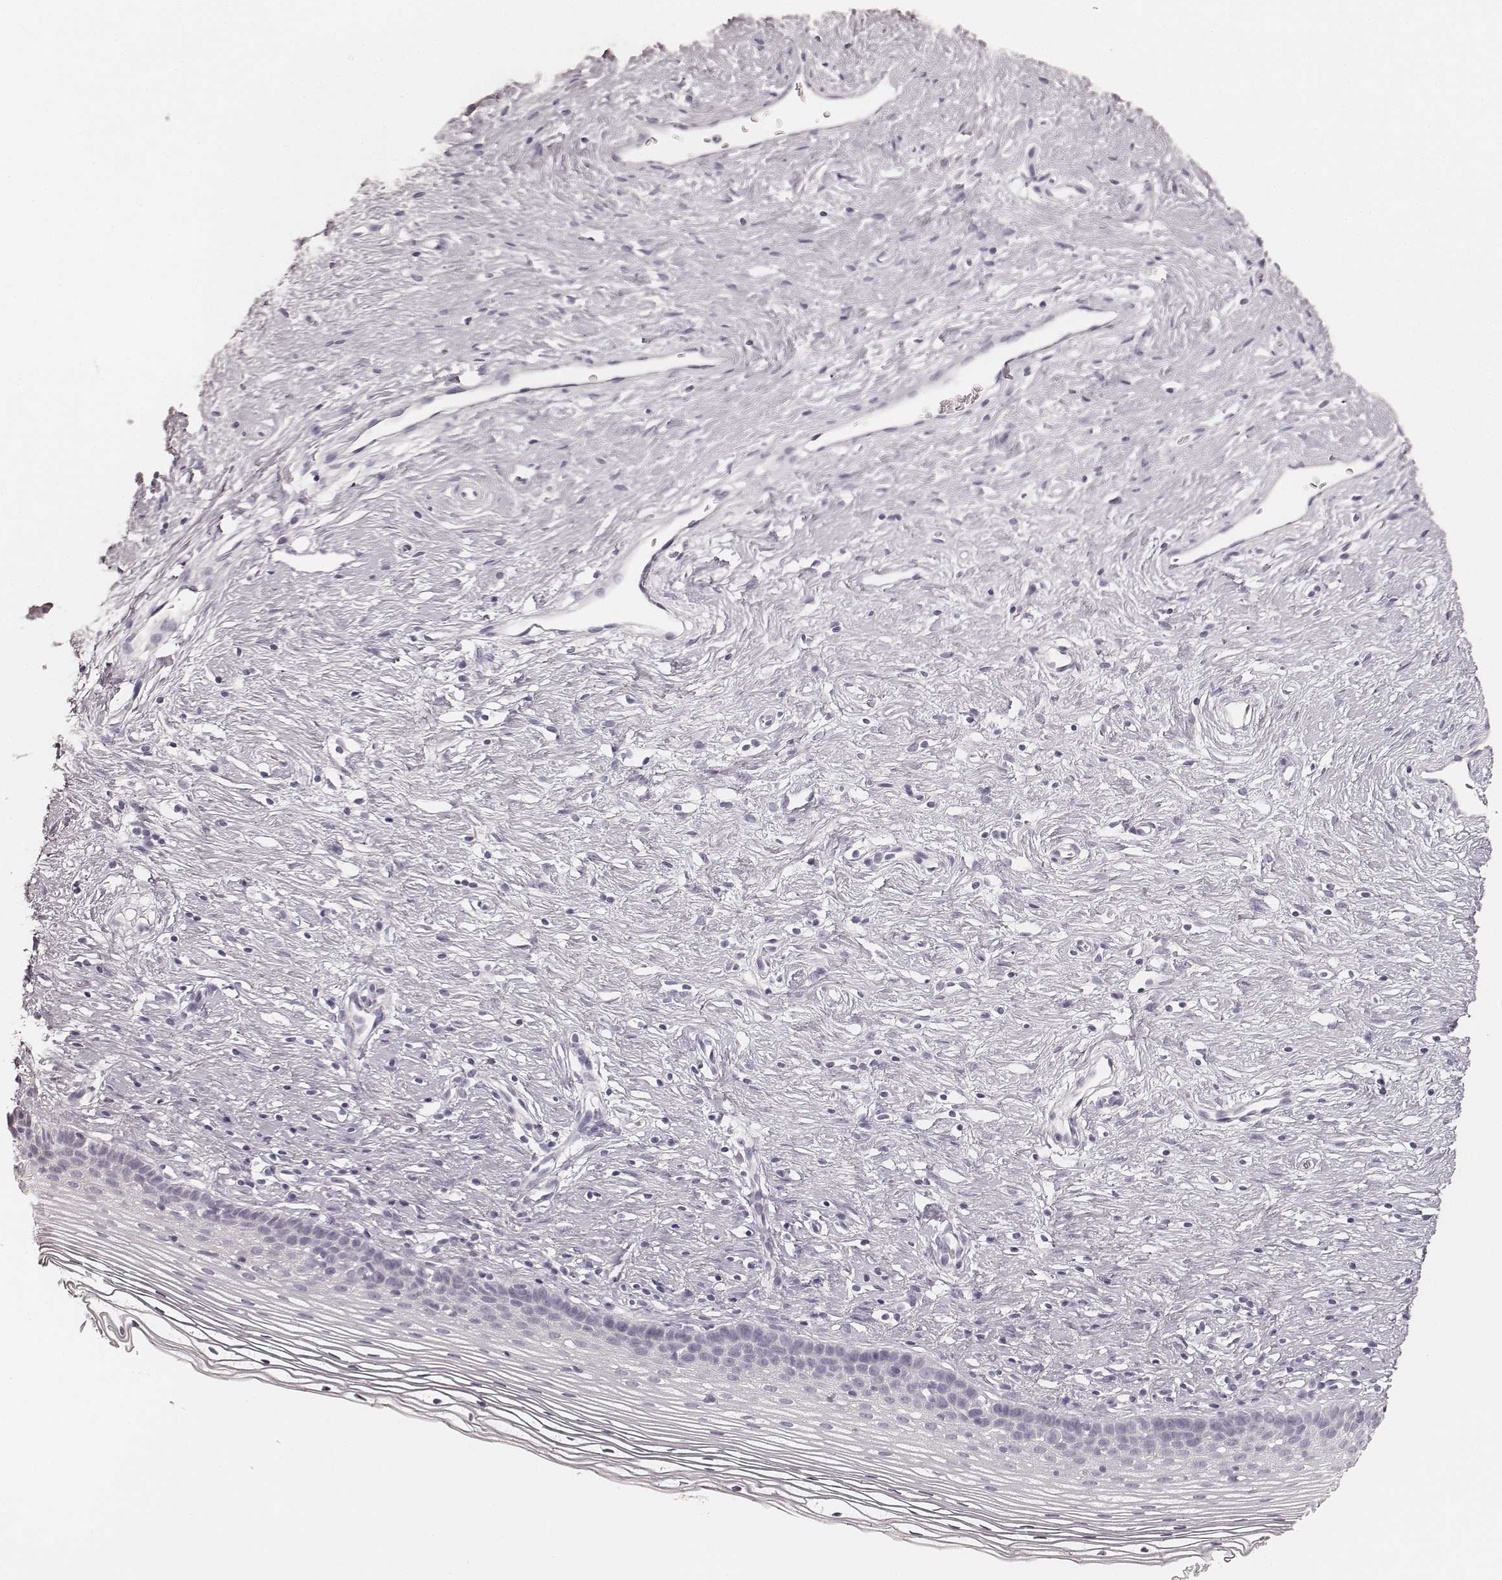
{"staining": {"intensity": "negative", "quantity": "none", "location": "none"}, "tissue": "cervix", "cell_type": "Glandular cells", "image_type": "normal", "snomed": [{"axis": "morphology", "description": "Normal tissue, NOS"}, {"axis": "topography", "description": "Cervix"}], "caption": "Immunohistochemistry of benign human cervix shows no positivity in glandular cells.", "gene": "HNF4G", "patient": {"sex": "female", "age": 39}}